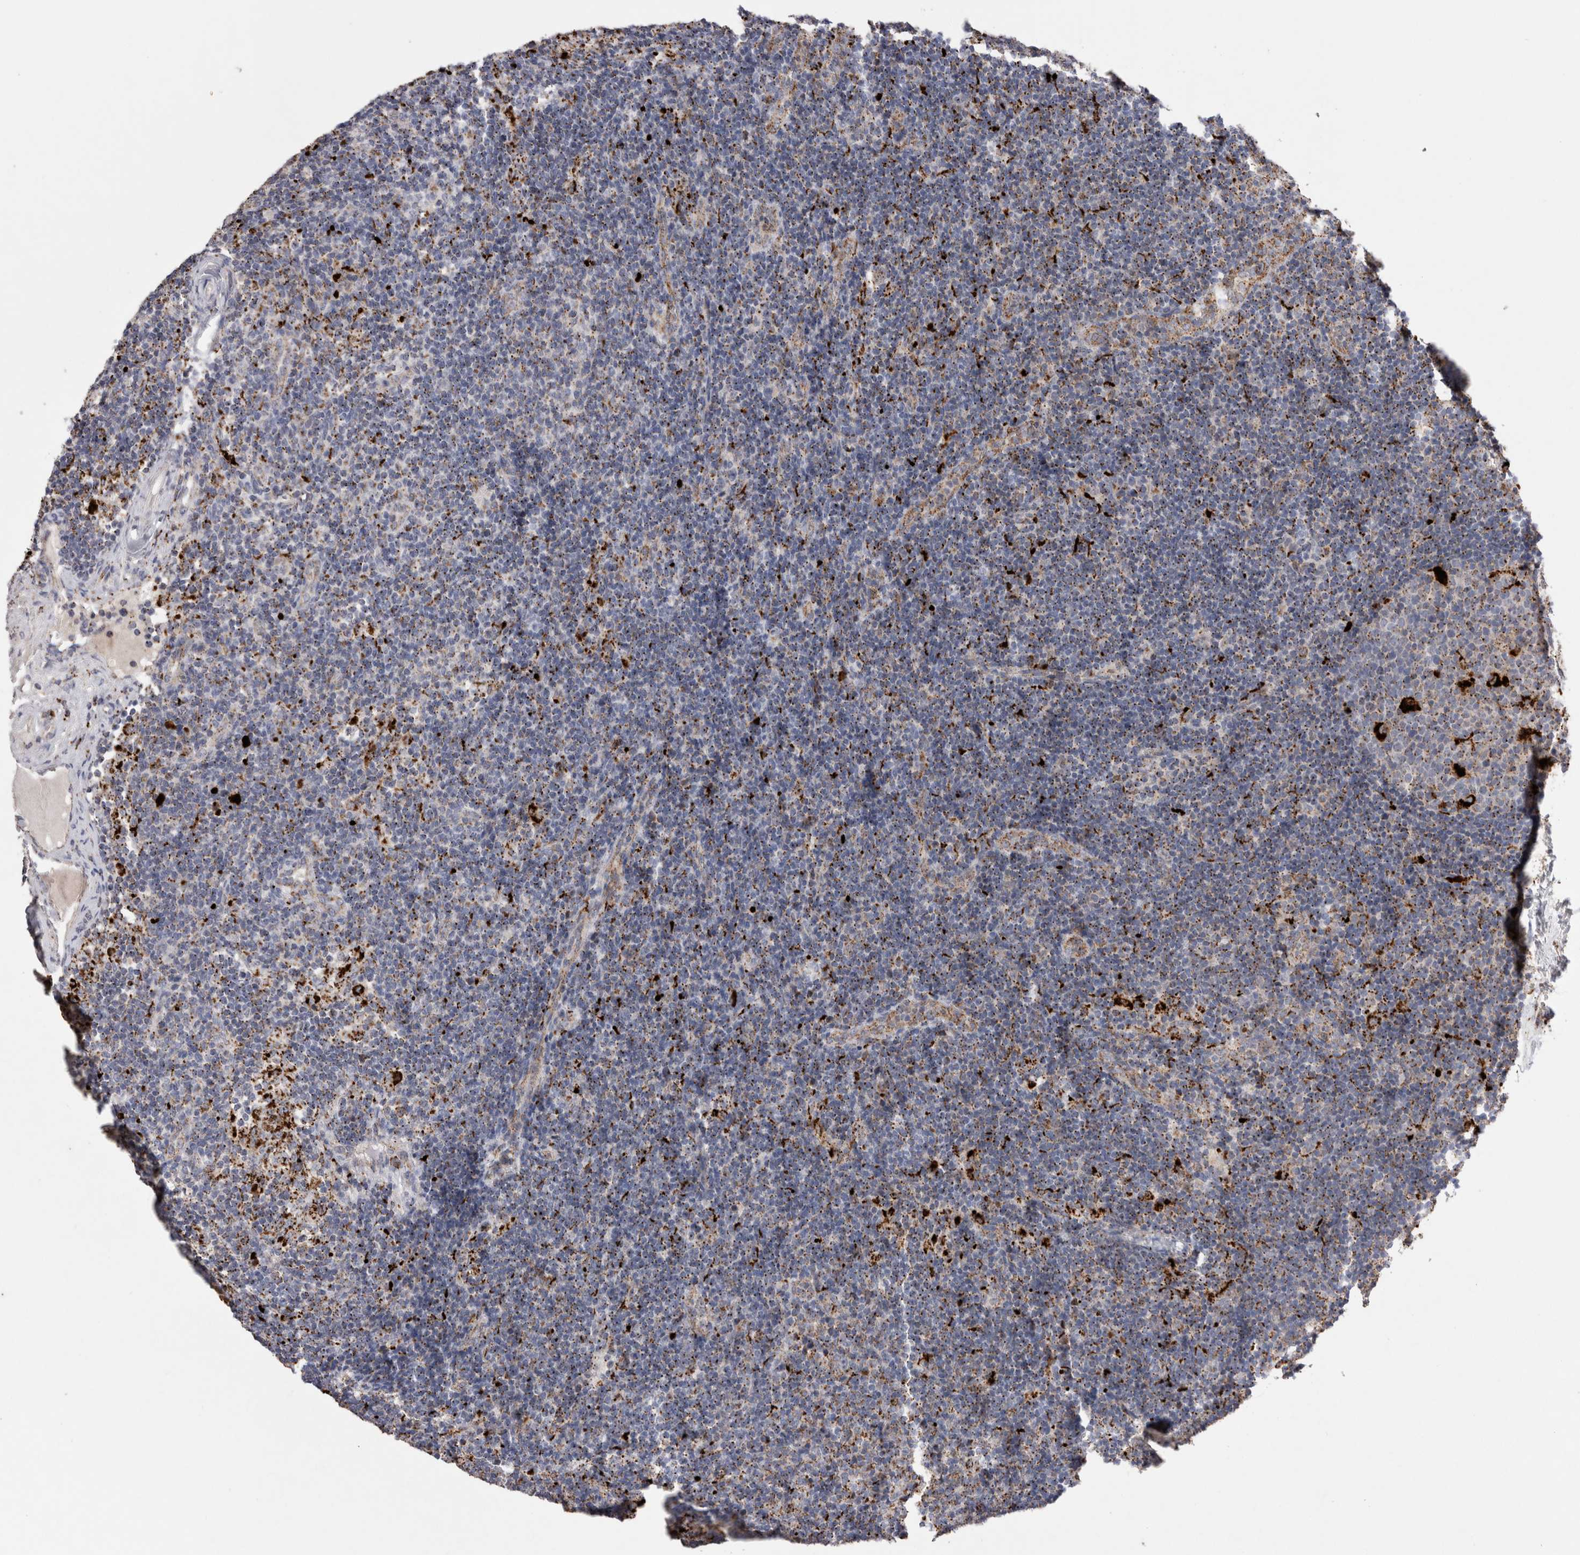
{"staining": {"intensity": "moderate", "quantity": "<25%", "location": "cytoplasmic/membranous"}, "tissue": "lymph node", "cell_type": "Germinal center cells", "image_type": "normal", "snomed": [{"axis": "morphology", "description": "Normal tissue, NOS"}, {"axis": "topography", "description": "Lymph node"}], "caption": "A brown stain highlights moderate cytoplasmic/membranous positivity of a protein in germinal center cells of normal lymph node. (DAB (3,3'-diaminobenzidine) IHC, brown staining for protein, blue staining for nuclei).", "gene": "CTSA", "patient": {"sex": "female", "age": 22}}